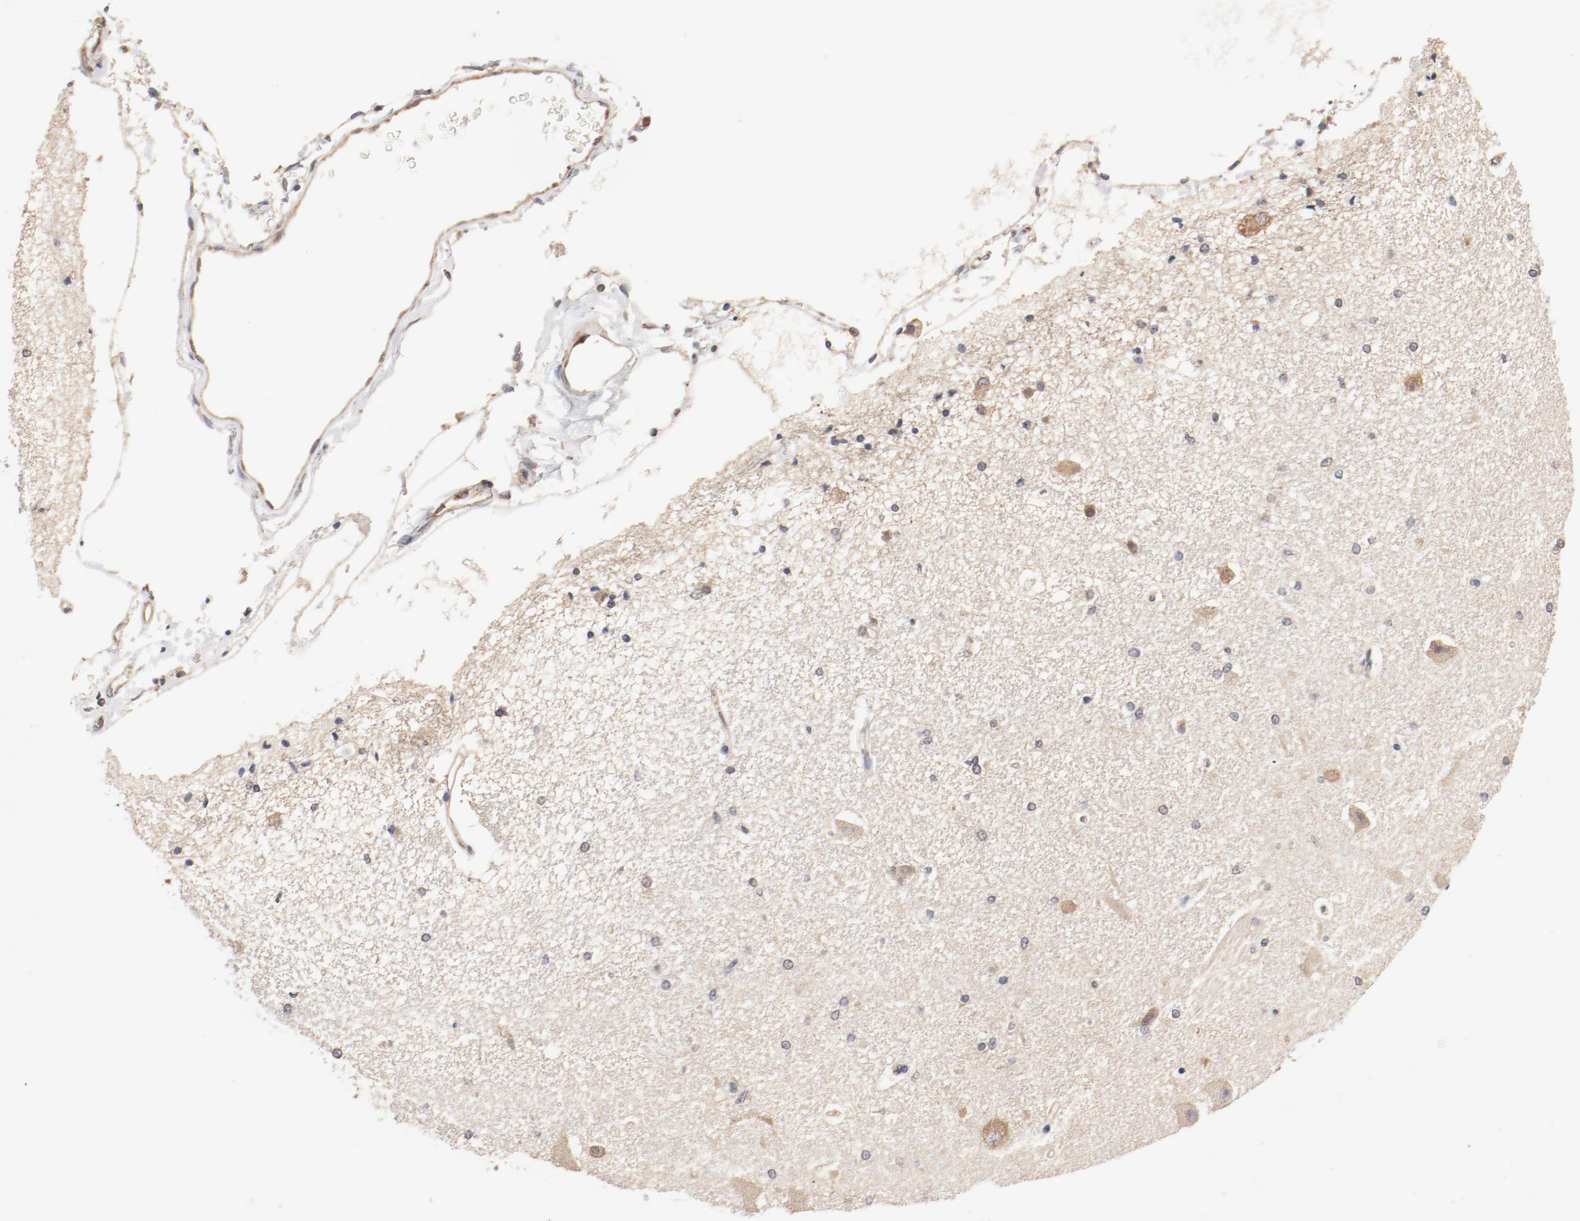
{"staining": {"intensity": "negative", "quantity": "none", "location": "none"}, "tissue": "hippocampus", "cell_type": "Glial cells", "image_type": "normal", "snomed": [{"axis": "morphology", "description": "Normal tissue, NOS"}, {"axis": "topography", "description": "Hippocampus"}], "caption": "Histopathology image shows no significant protein expression in glial cells of benign hippocampus. (DAB immunohistochemistry with hematoxylin counter stain).", "gene": "UBE2J1", "patient": {"sex": "female", "age": 54}}